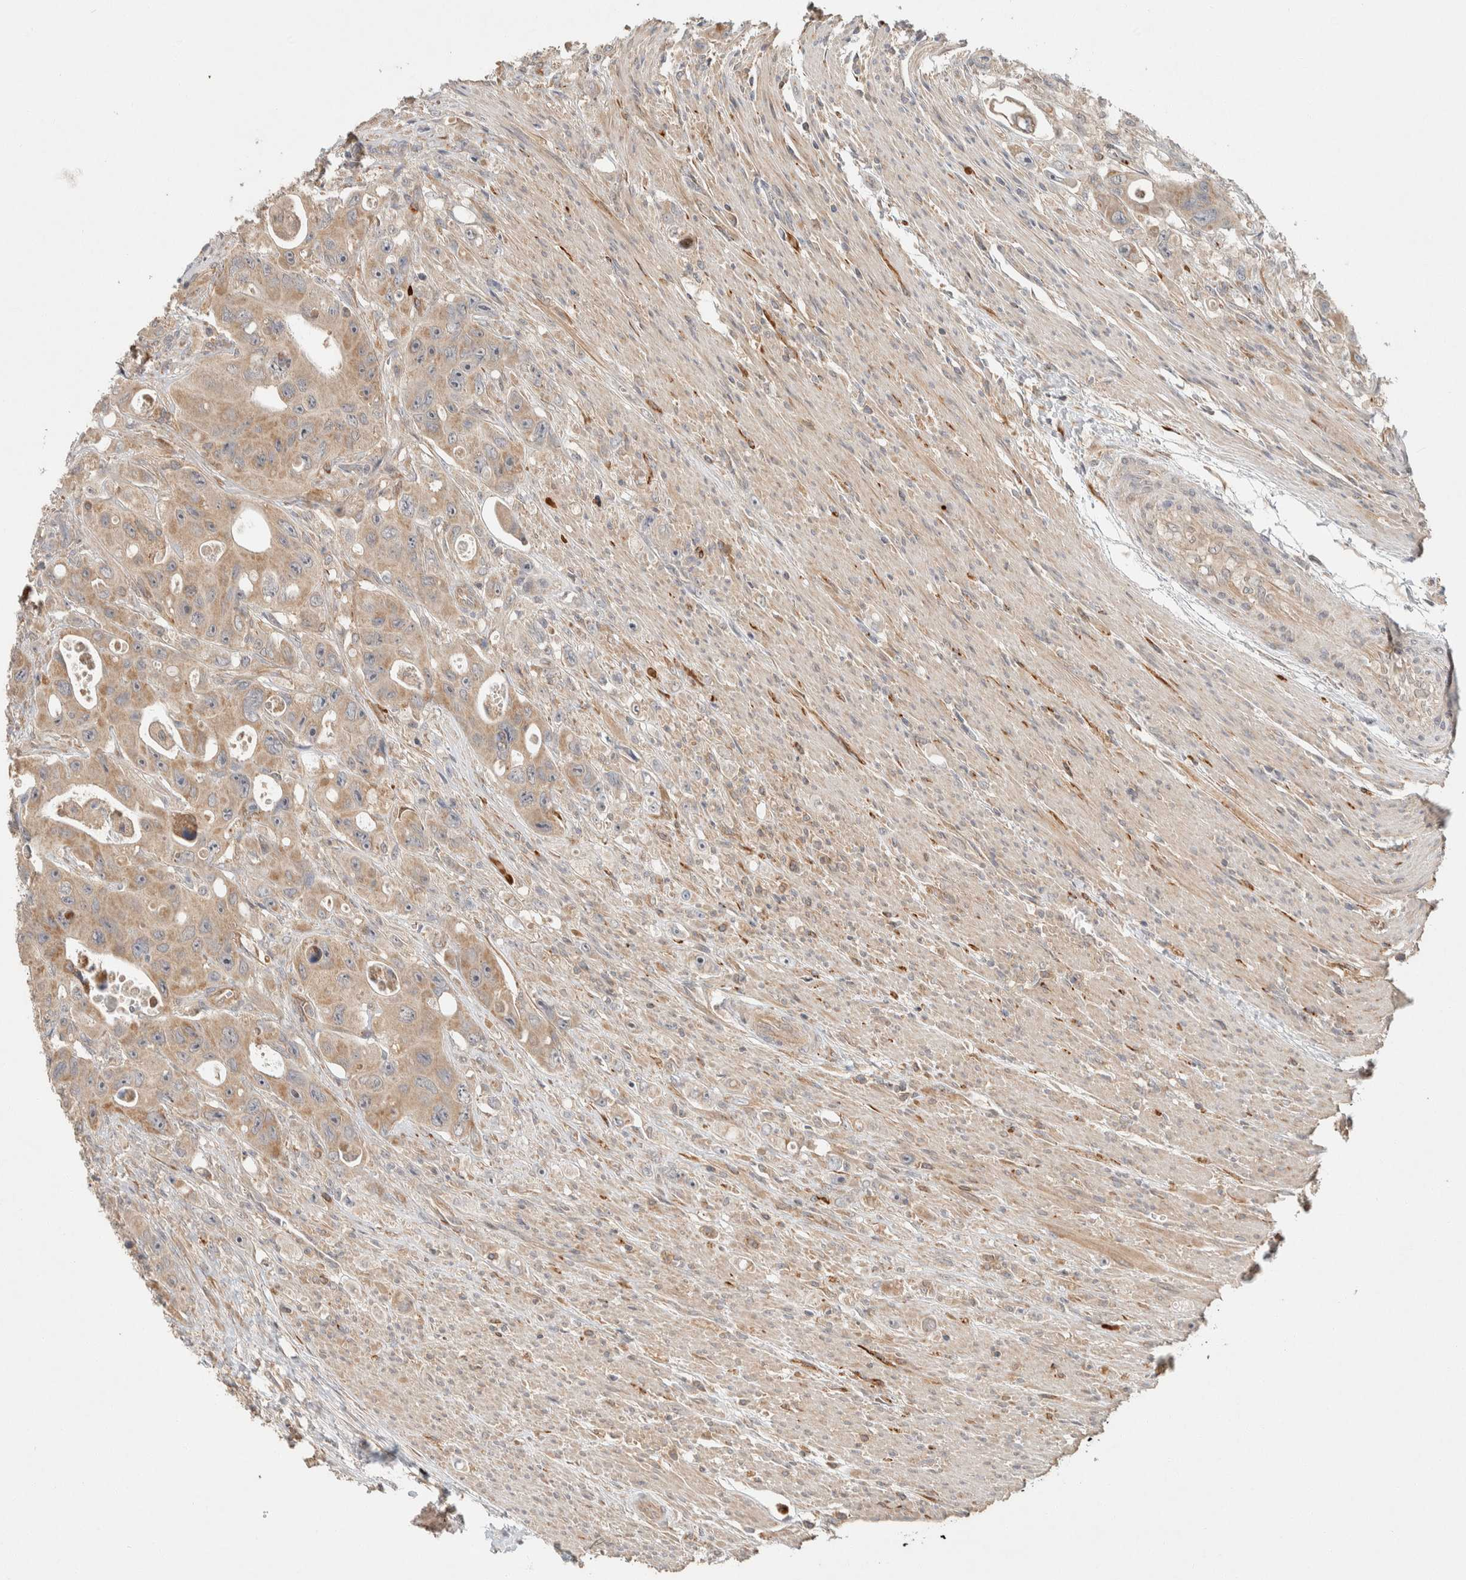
{"staining": {"intensity": "weak", "quantity": ">75%", "location": "cytoplasmic/membranous"}, "tissue": "colorectal cancer", "cell_type": "Tumor cells", "image_type": "cancer", "snomed": [{"axis": "morphology", "description": "Adenocarcinoma, NOS"}, {"axis": "topography", "description": "Colon"}], "caption": "Weak cytoplasmic/membranous positivity for a protein is present in about >75% of tumor cells of colorectal cancer using immunohistochemistry (IHC).", "gene": "KIF9", "patient": {"sex": "female", "age": 46}}